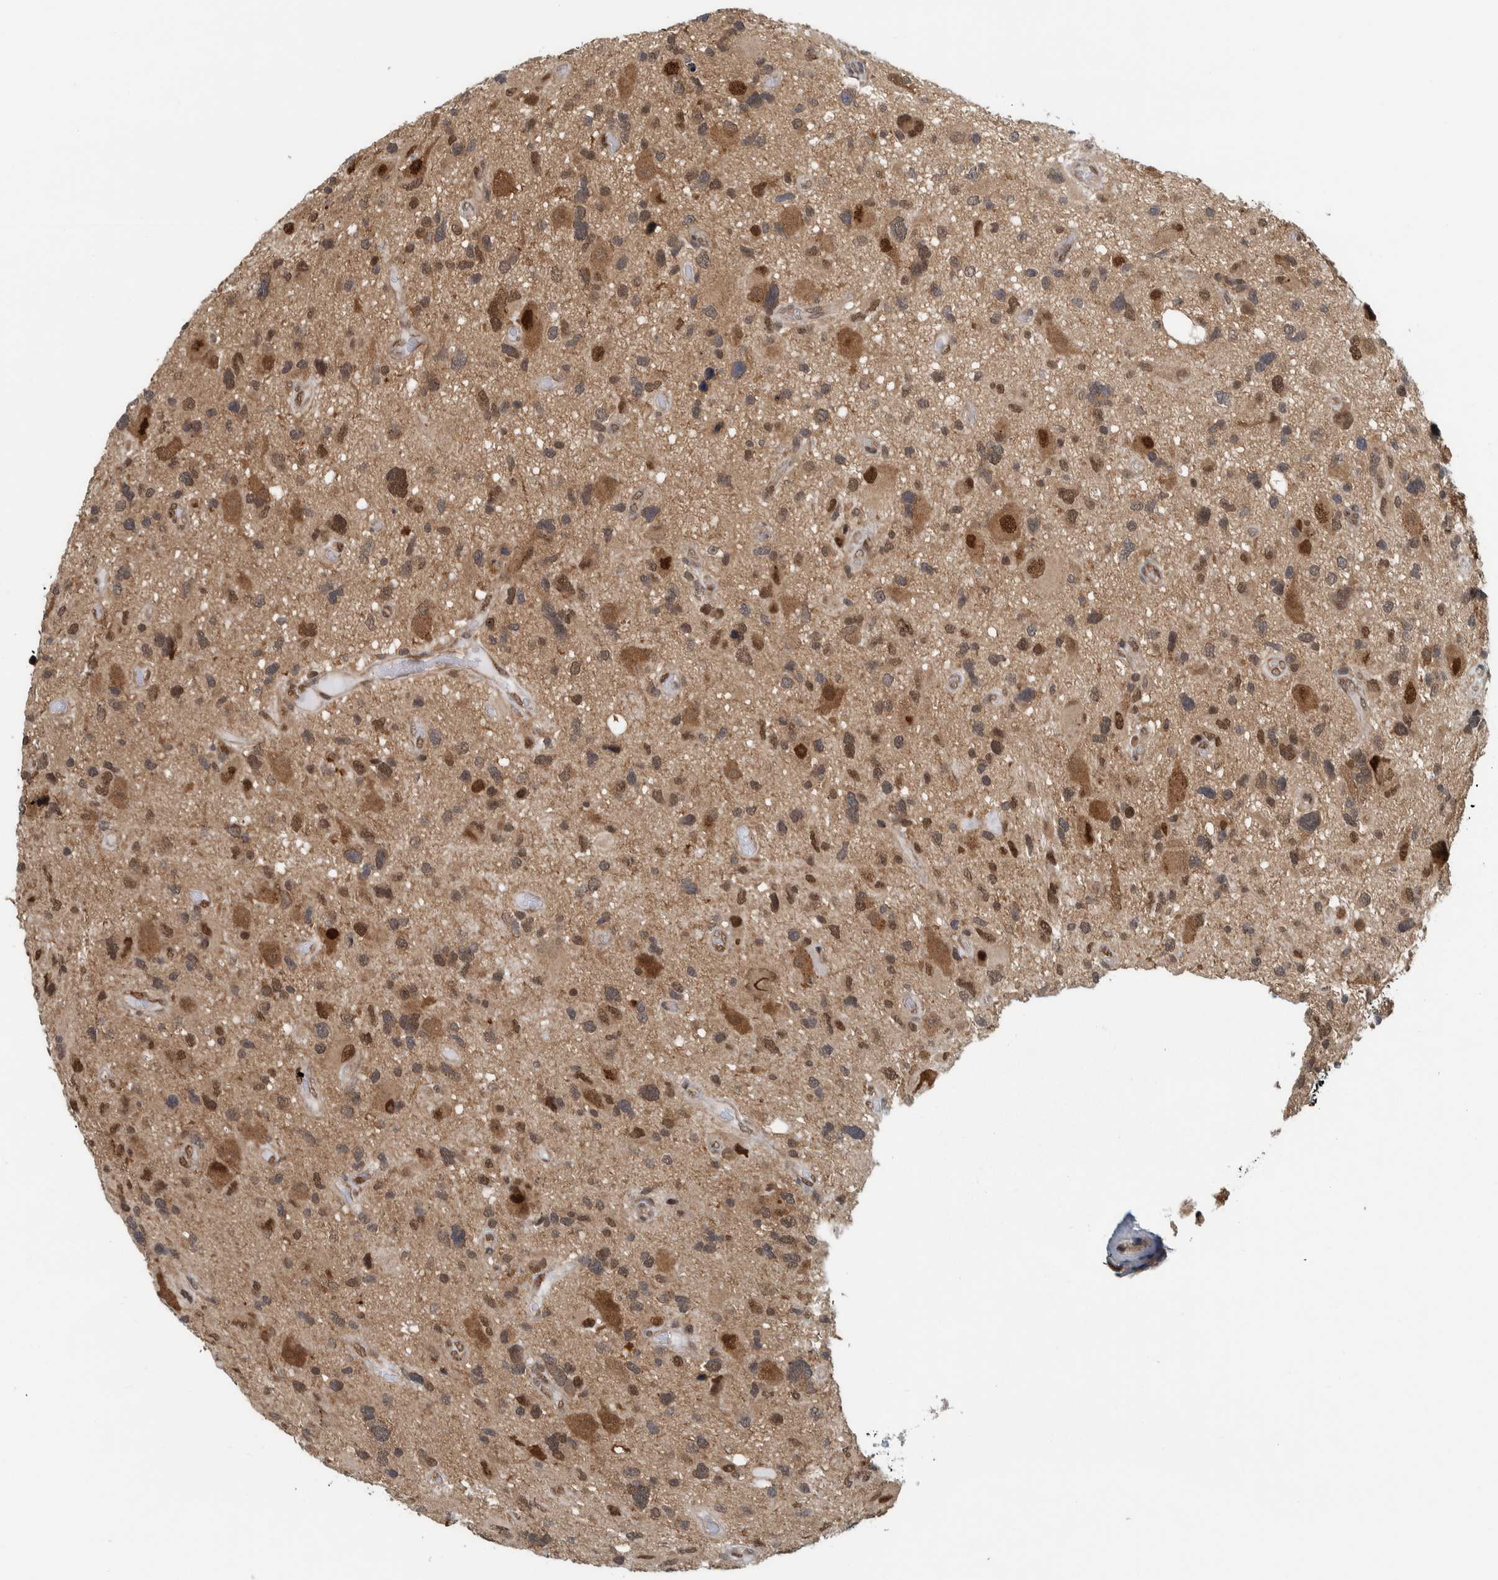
{"staining": {"intensity": "moderate", "quantity": "25%-75%", "location": "cytoplasmic/membranous,nuclear"}, "tissue": "glioma", "cell_type": "Tumor cells", "image_type": "cancer", "snomed": [{"axis": "morphology", "description": "Glioma, malignant, High grade"}, {"axis": "topography", "description": "Brain"}], "caption": "A brown stain labels moderate cytoplasmic/membranous and nuclear expression of a protein in glioma tumor cells.", "gene": "COPS3", "patient": {"sex": "male", "age": 33}}